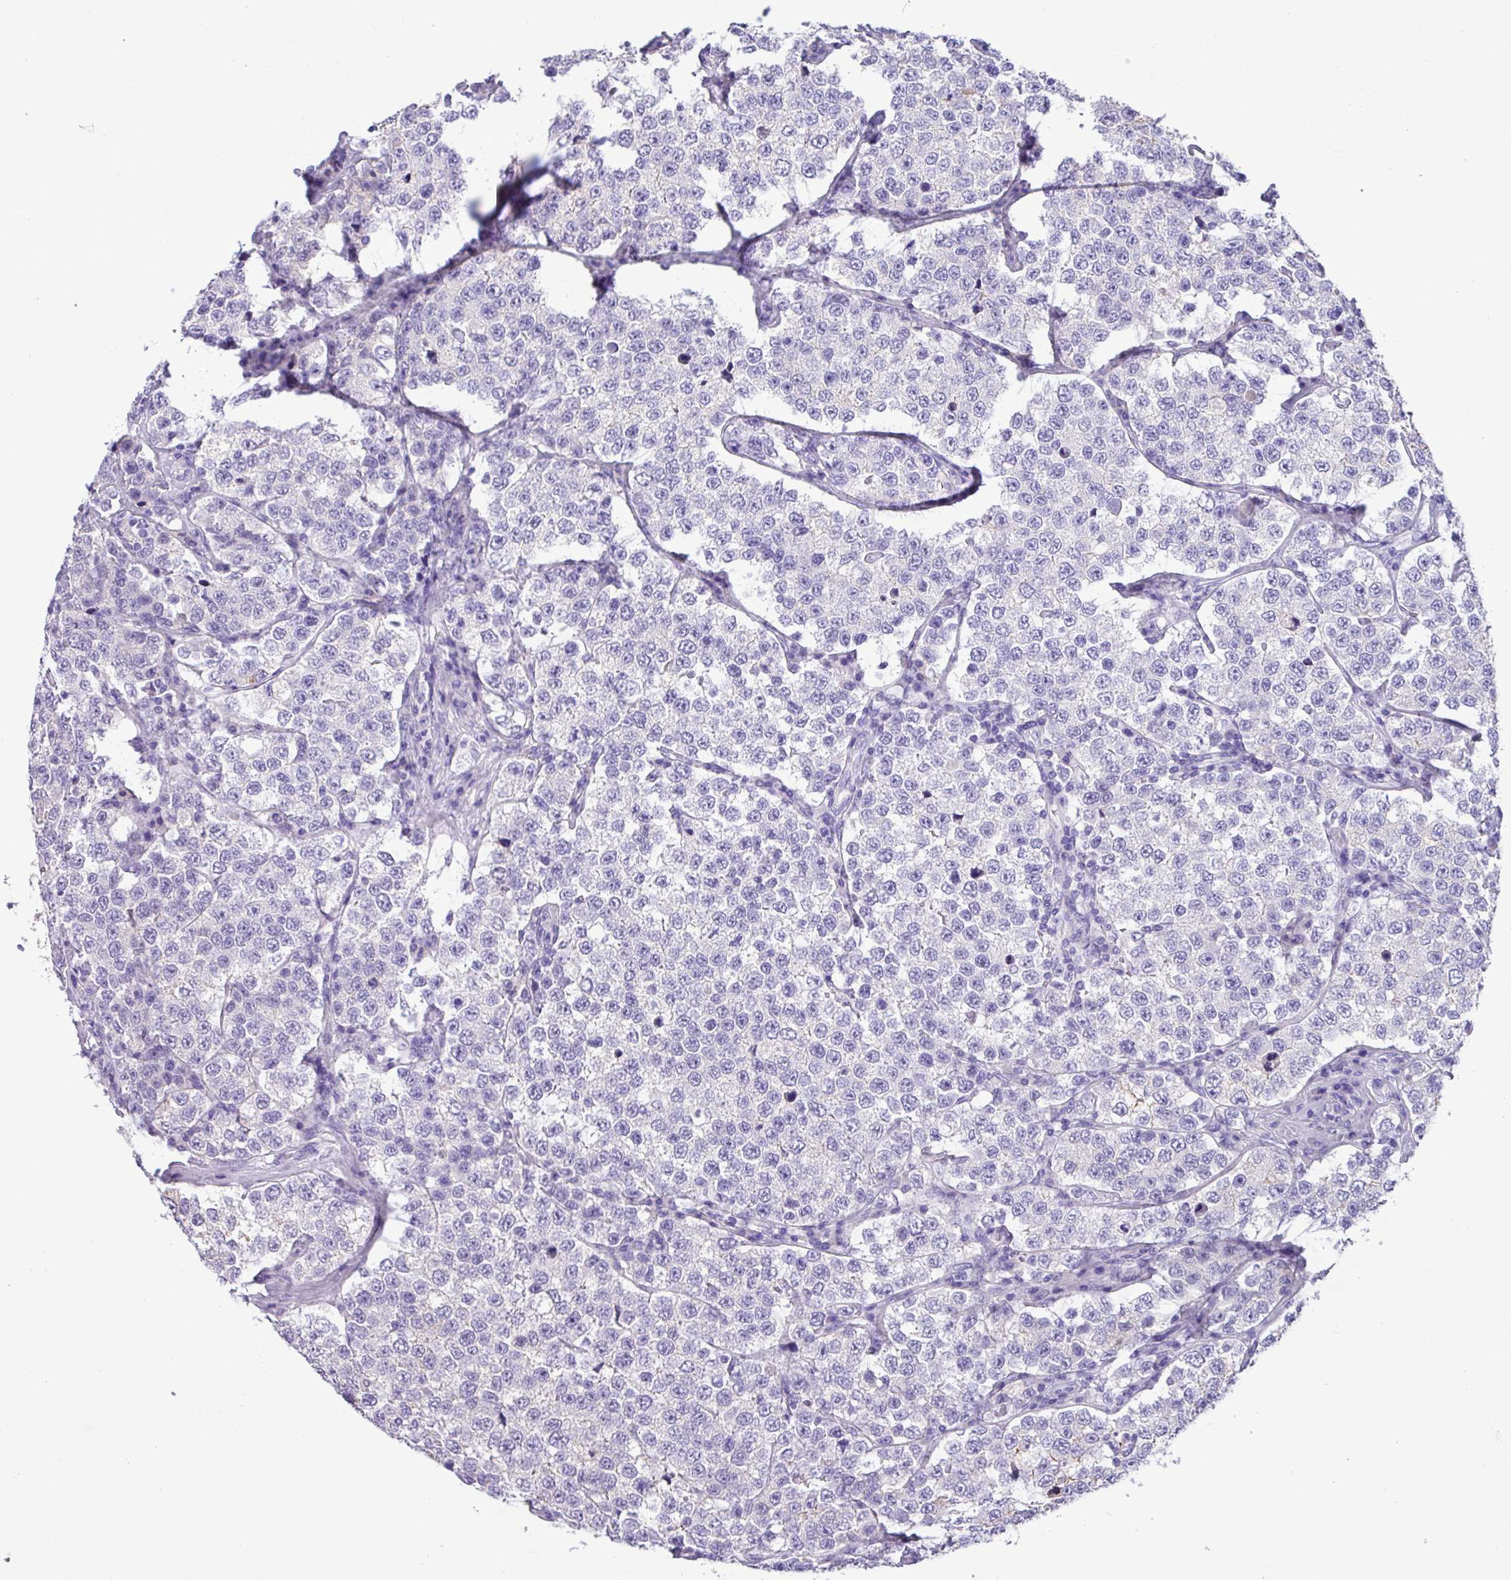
{"staining": {"intensity": "negative", "quantity": "none", "location": "none"}, "tissue": "testis cancer", "cell_type": "Tumor cells", "image_type": "cancer", "snomed": [{"axis": "morphology", "description": "Seminoma, NOS"}, {"axis": "topography", "description": "Testis"}], "caption": "The image reveals no staining of tumor cells in testis cancer (seminoma).", "gene": "EPCAM", "patient": {"sex": "male", "age": 34}}